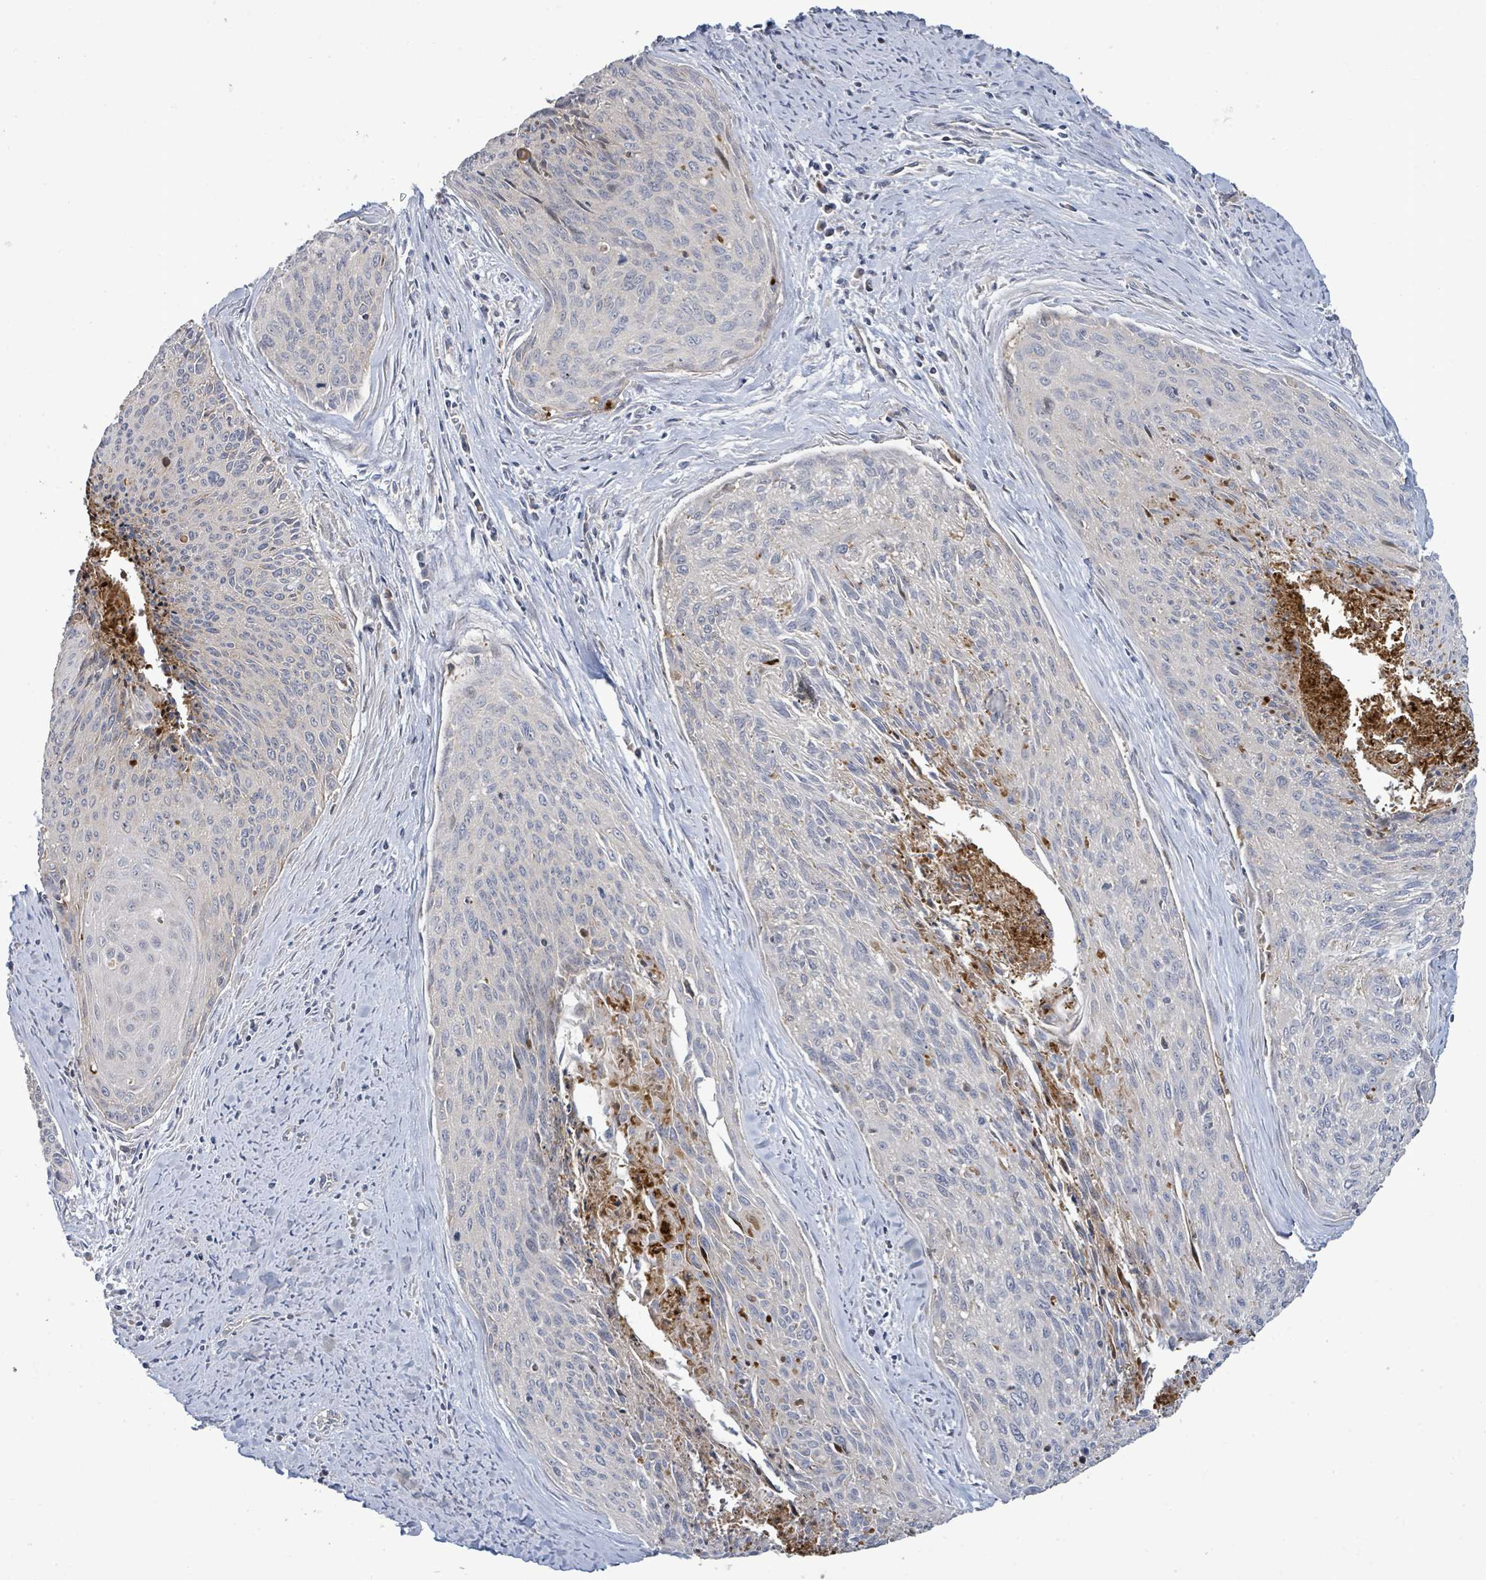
{"staining": {"intensity": "negative", "quantity": "none", "location": "none"}, "tissue": "cervical cancer", "cell_type": "Tumor cells", "image_type": "cancer", "snomed": [{"axis": "morphology", "description": "Squamous cell carcinoma, NOS"}, {"axis": "topography", "description": "Cervix"}], "caption": "Immunohistochemical staining of human squamous cell carcinoma (cervical) demonstrates no significant positivity in tumor cells.", "gene": "LILRA4", "patient": {"sex": "female", "age": 55}}